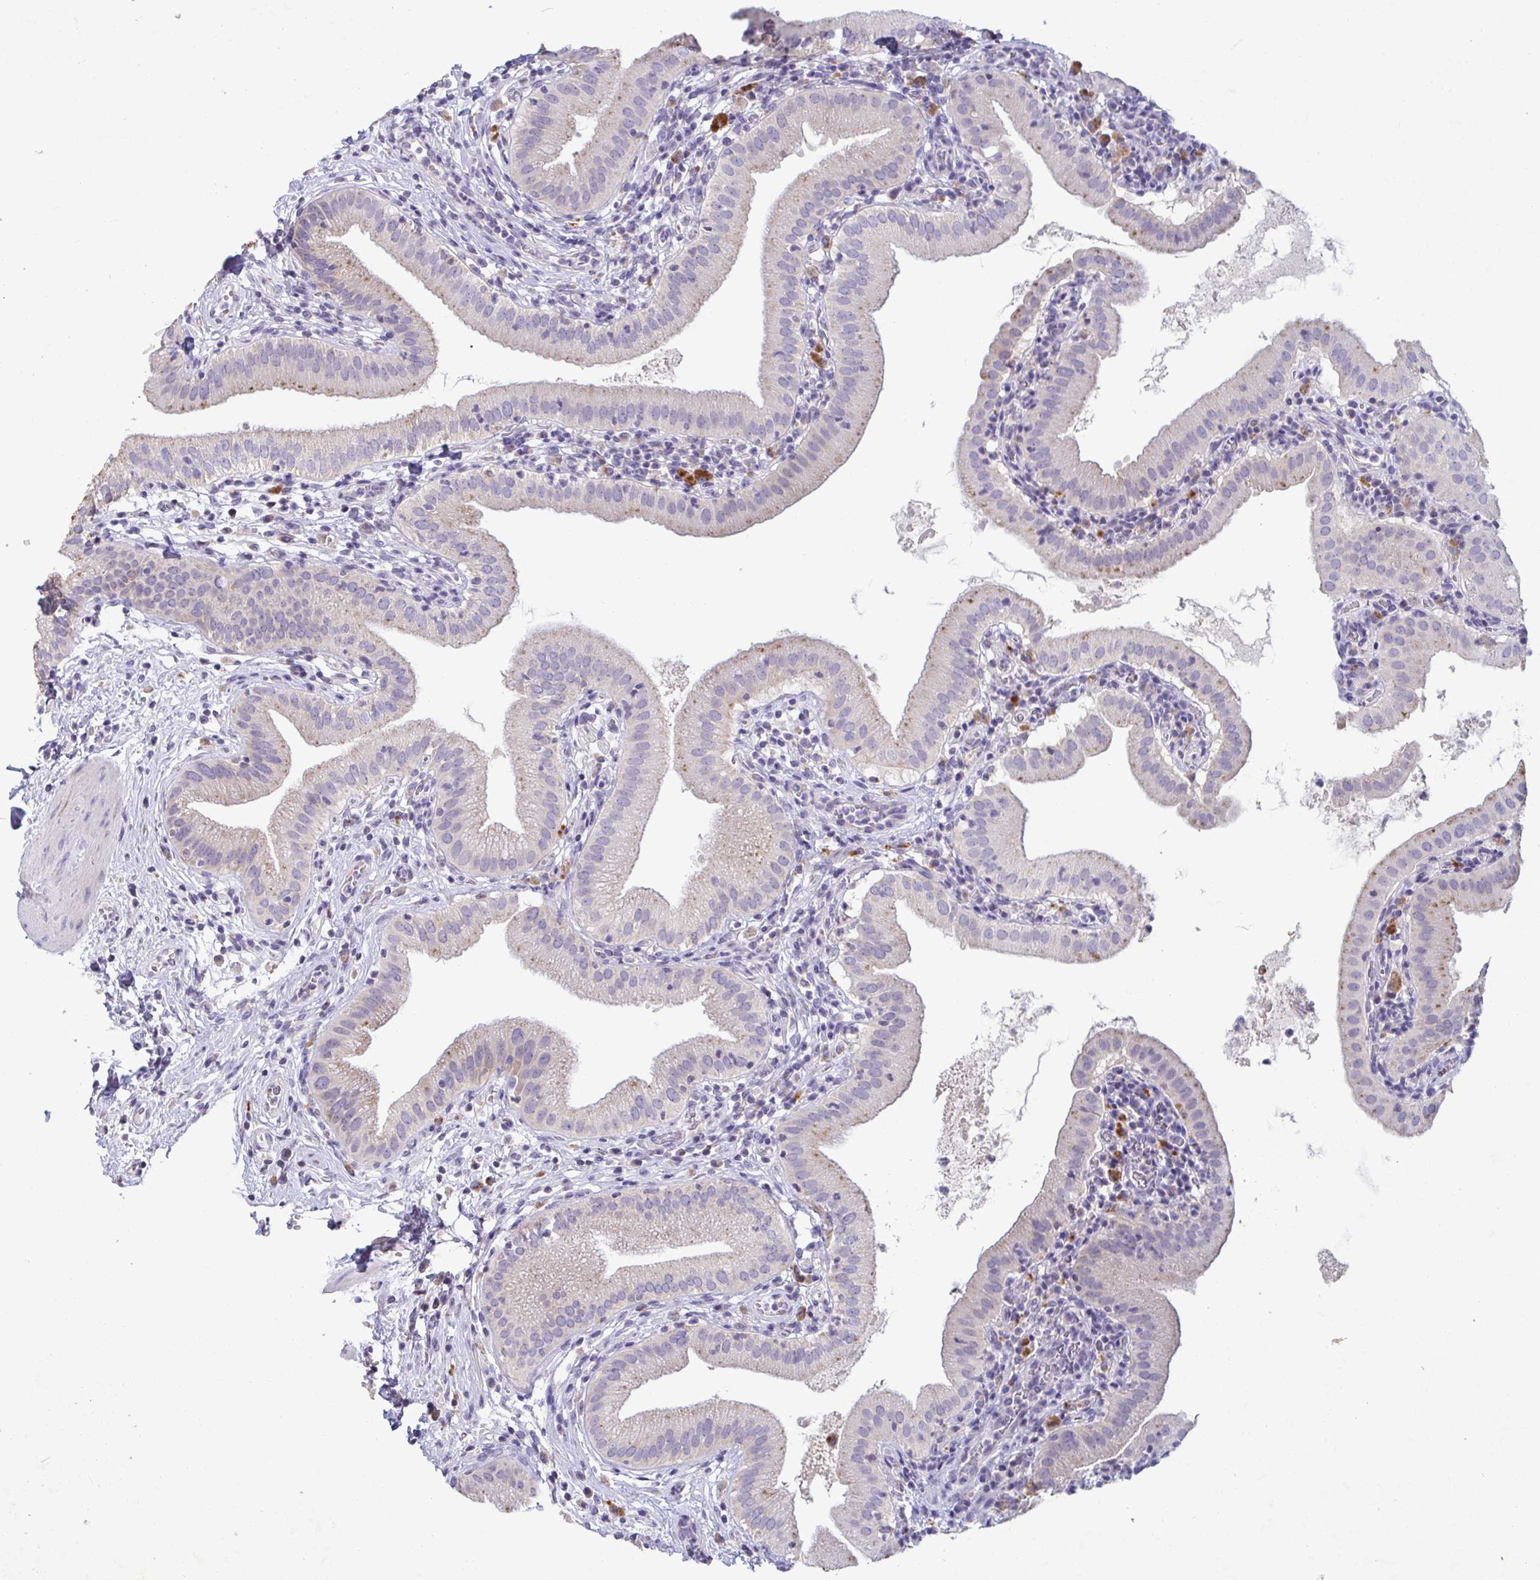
{"staining": {"intensity": "weak", "quantity": "<25%", "location": "cytoplasmic/membranous"}, "tissue": "gallbladder", "cell_type": "Glandular cells", "image_type": "normal", "snomed": [{"axis": "morphology", "description": "Normal tissue, NOS"}, {"axis": "topography", "description": "Gallbladder"}], "caption": "Immunohistochemistry histopathology image of benign gallbladder: gallbladder stained with DAB demonstrates no significant protein expression in glandular cells. (Immunohistochemistry, brightfield microscopy, high magnification).", "gene": "GALNT13", "patient": {"sex": "female", "age": 65}}